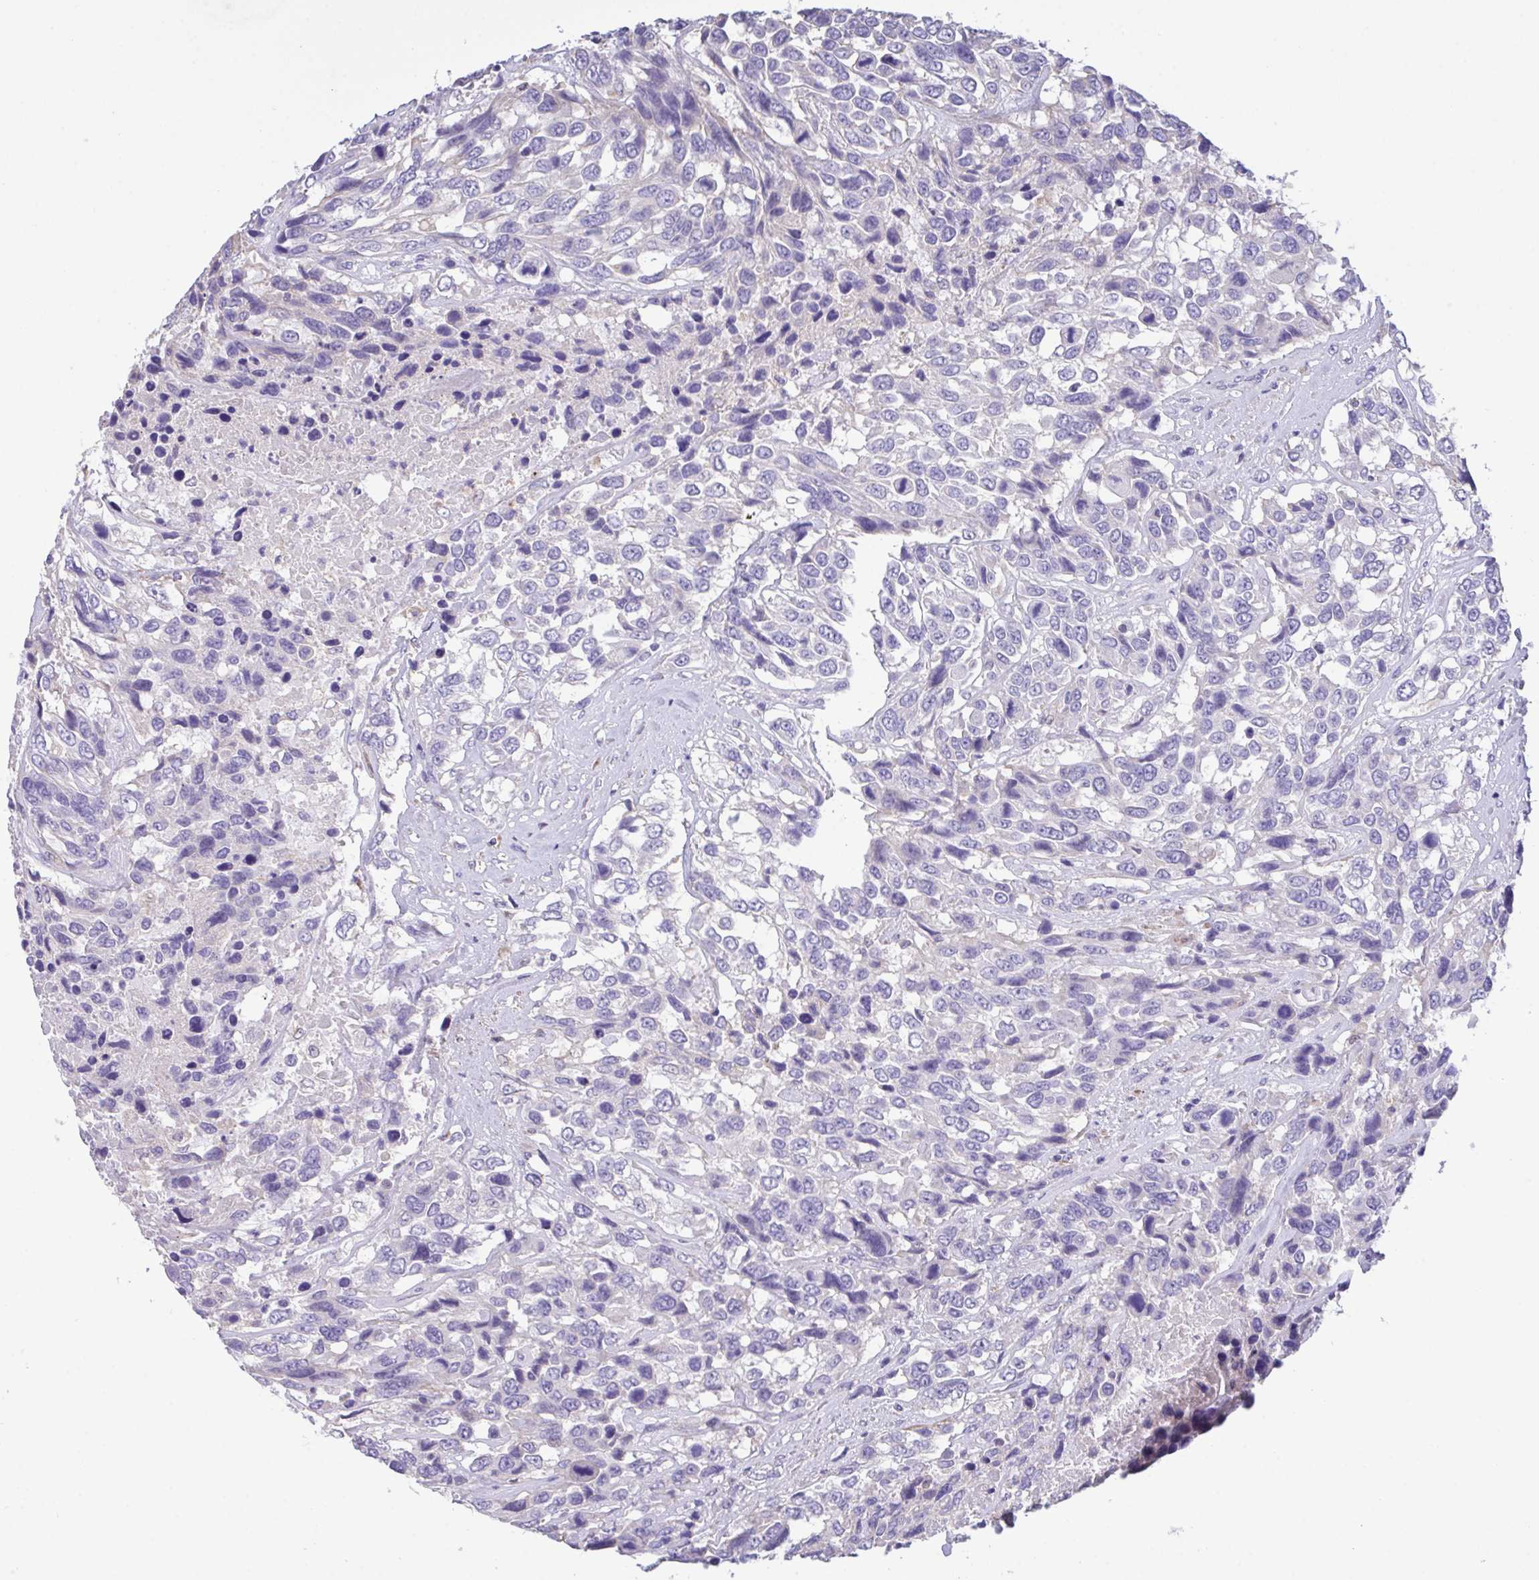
{"staining": {"intensity": "negative", "quantity": "none", "location": "none"}, "tissue": "urothelial cancer", "cell_type": "Tumor cells", "image_type": "cancer", "snomed": [{"axis": "morphology", "description": "Urothelial carcinoma, High grade"}, {"axis": "topography", "description": "Urinary bladder"}], "caption": "Human urothelial cancer stained for a protein using immunohistochemistry (IHC) demonstrates no positivity in tumor cells.", "gene": "CA10", "patient": {"sex": "female", "age": 70}}